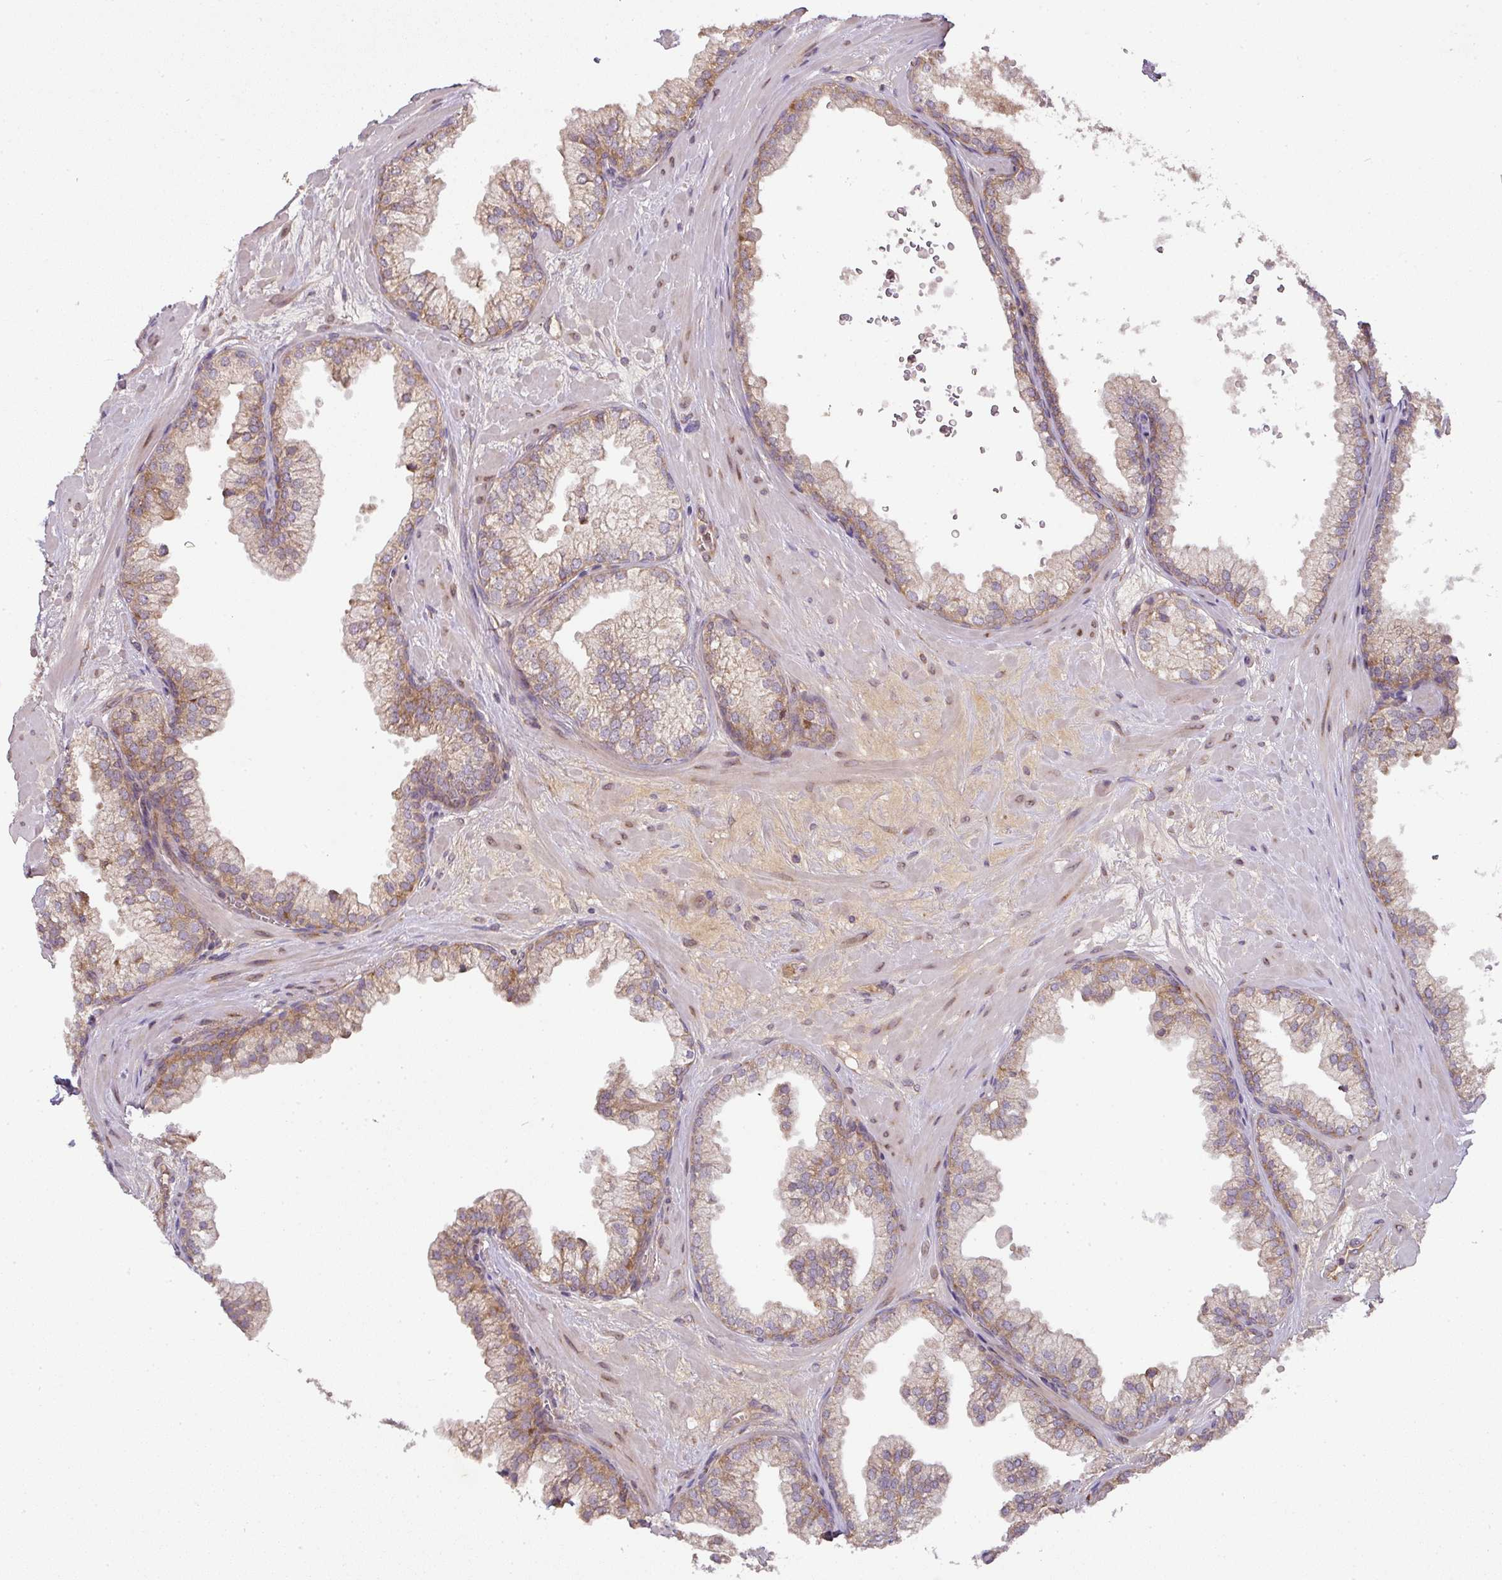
{"staining": {"intensity": "moderate", "quantity": ">75%", "location": "cytoplasmic/membranous"}, "tissue": "prostate", "cell_type": "Glandular cells", "image_type": "normal", "snomed": [{"axis": "morphology", "description": "Normal tissue, NOS"}, {"axis": "topography", "description": "Prostate"}, {"axis": "topography", "description": "Peripheral nerve tissue"}], "caption": "A photomicrograph of prostate stained for a protein reveals moderate cytoplasmic/membranous brown staining in glandular cells. (Brightfield microscopy of DAB IHC at high magnification).", "gene": "GALP", "patient": {"sex": "male", "age": 61}}